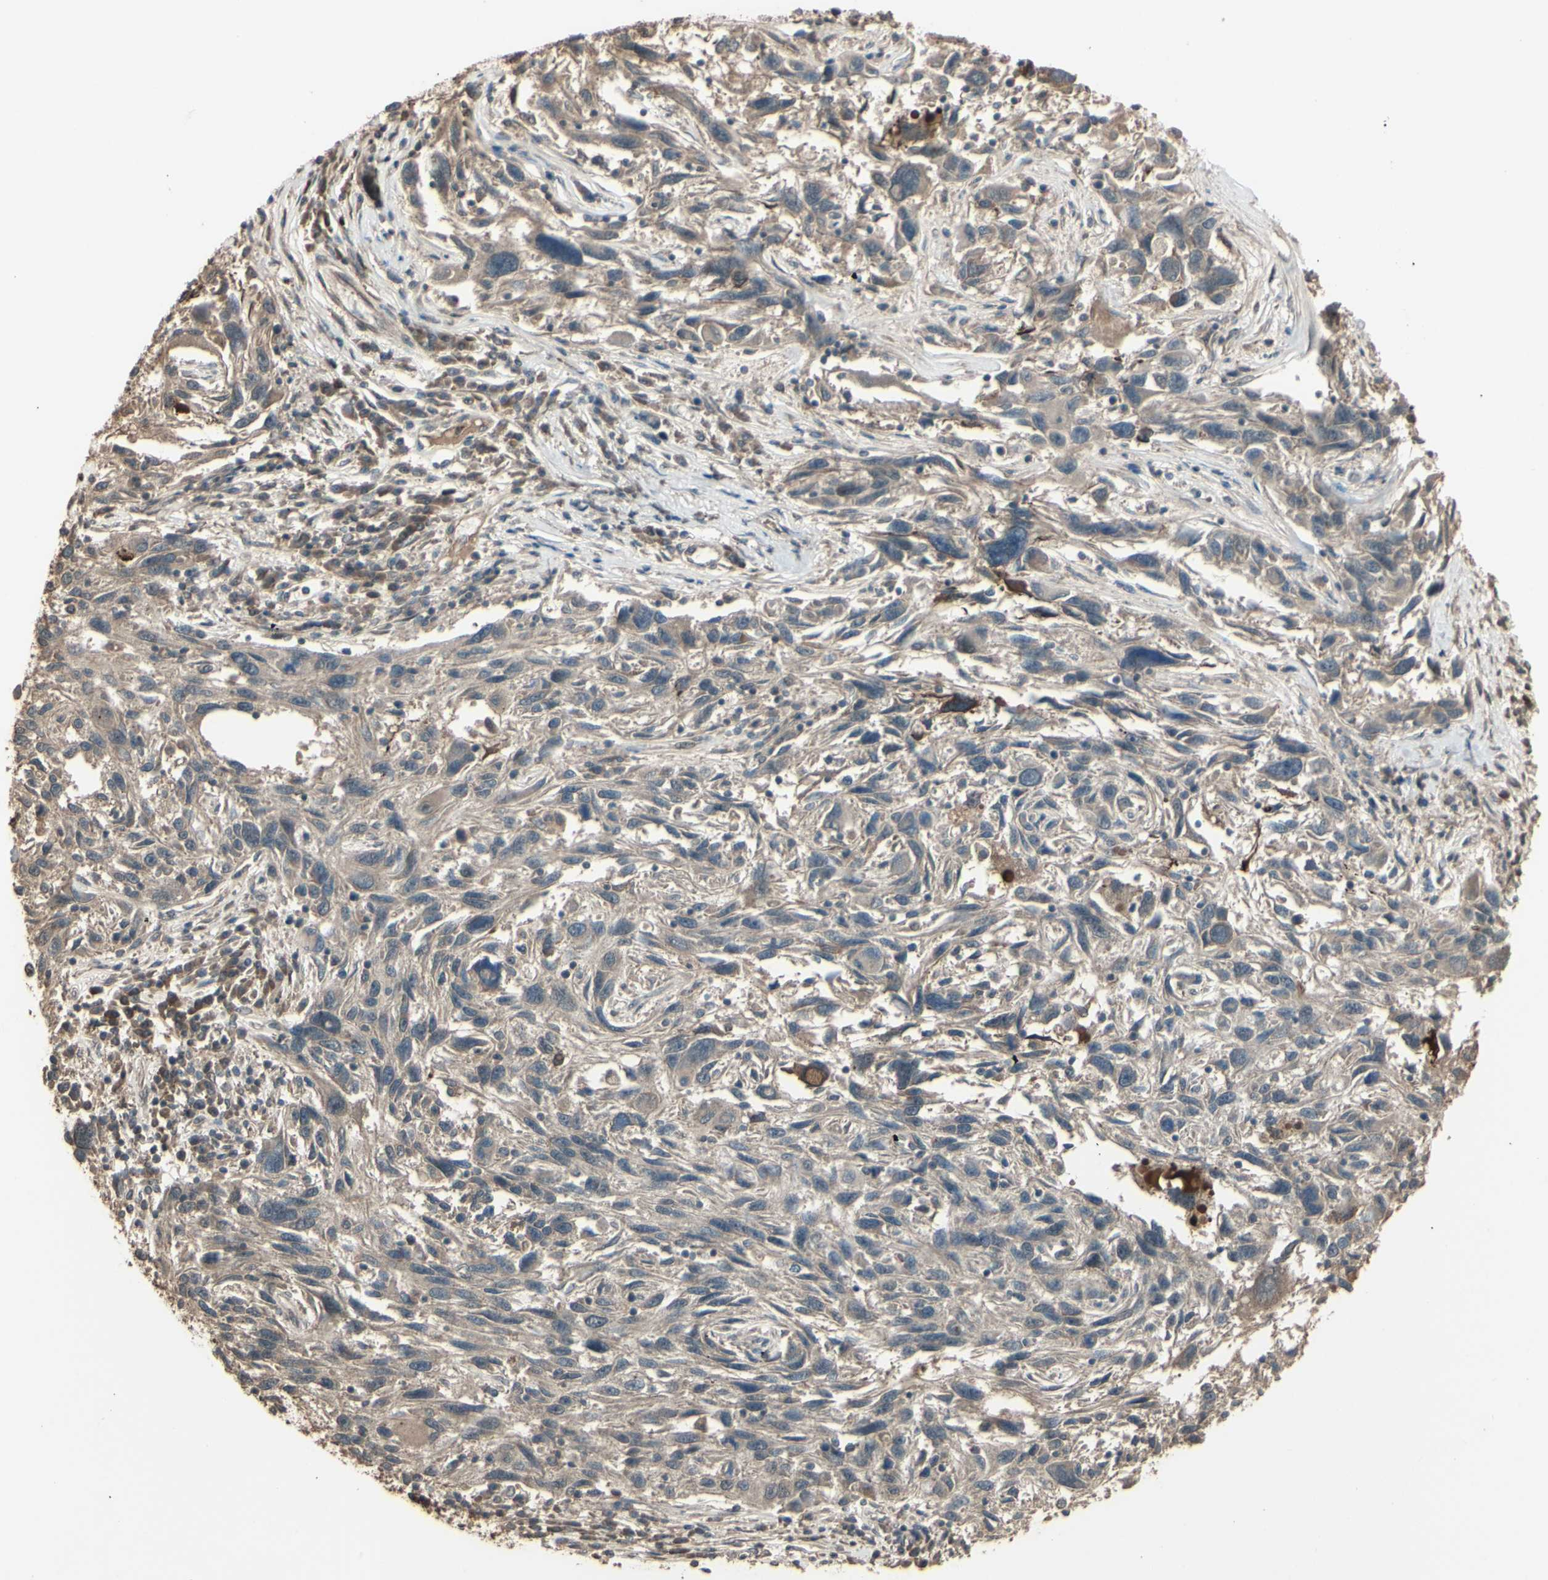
{"staining": {"intensity": "weak", "quantity": ">75%", "location": "cytoplasmic/membranous"}, "tissue": "melanoma", "cell_type": "Tumor cells", "image_type": "cancer", "snomed": [{"axis": "morphology", "description": "Malignant melanoma, NOS"}, {"axis": "topography", "description": "Skin"}], "caption": "A brown stain highlights weak cytoplasmic/membranous expression of a protein in human melanoma tumor cells. (DAB IHC with brightfield microscopy, high magnification).", "gene": "GNAS", "patient": {"sex": "male", "age": 53}}